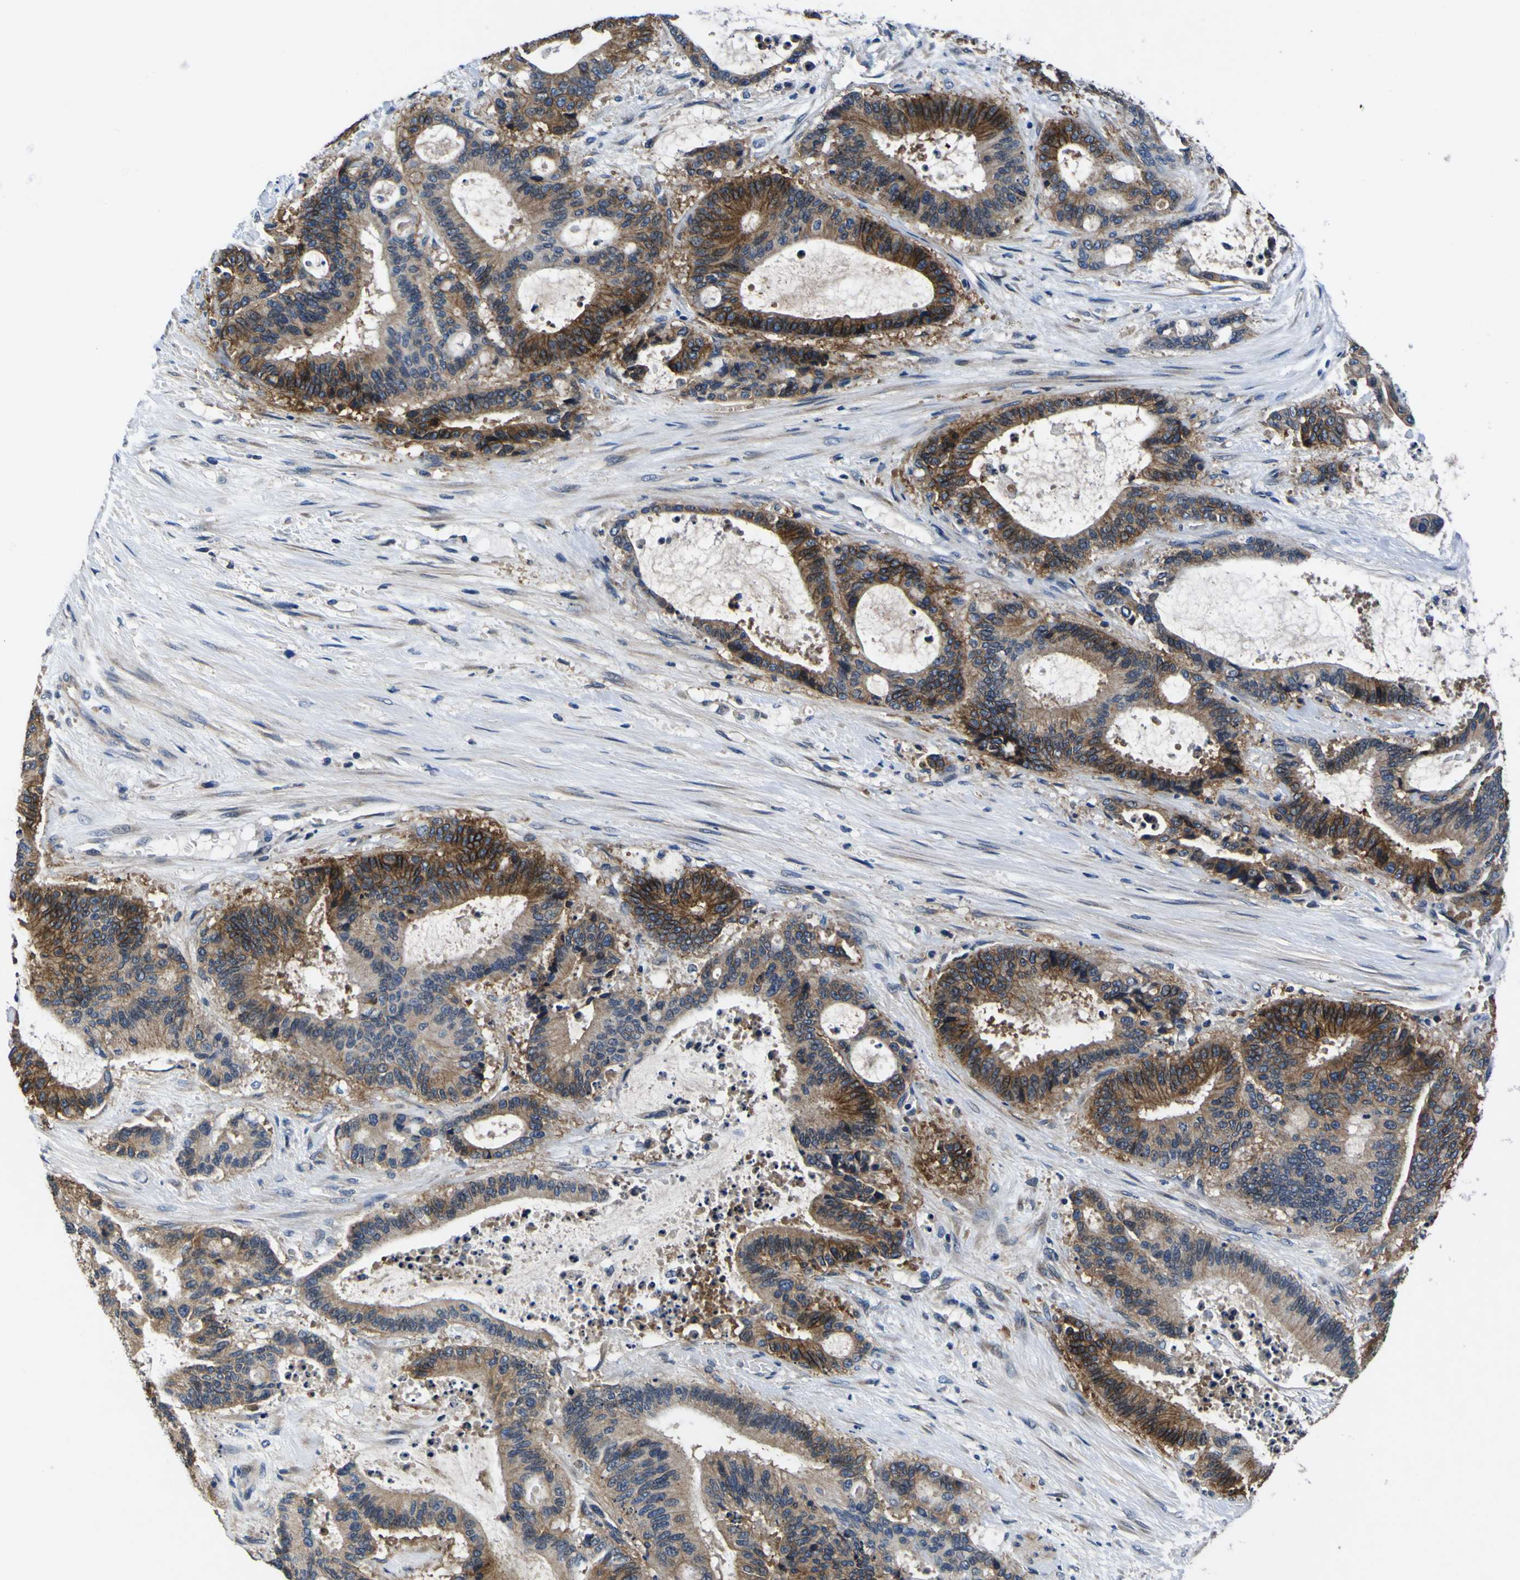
{"staining": {"intensity": "moderate", "quantity": ">75%", "location": "cytoplasmic/membranous"}, "tissue": "liver cancer", "cell_type": "Tumor cells", "image_type": "cancer", "snomed": [{"axis": "morphology", "description": "Normal tissue, NOS"}, {"axis": "morphology", "description": "Cholangiocarcinoma"}, {"axis": "topography", "description": "Liver"}, {"axis": "topography", "description": "Peripheral nerve tissue"}], "caption": "The photomicrograph displays staining of liver cancer (cholangiocarcinoma), revealing moderate cytoplasmic/membranous protein expression (brown color) within tumor cells. The staining is performed using DAB (3,3'-diaminobenzidine) brown chromogen to label protein expression. The nuclei are counter-stained blue using hematoxylin.", "gene": "EPHB4", "patient": {"sex": "female", "age": 73}}